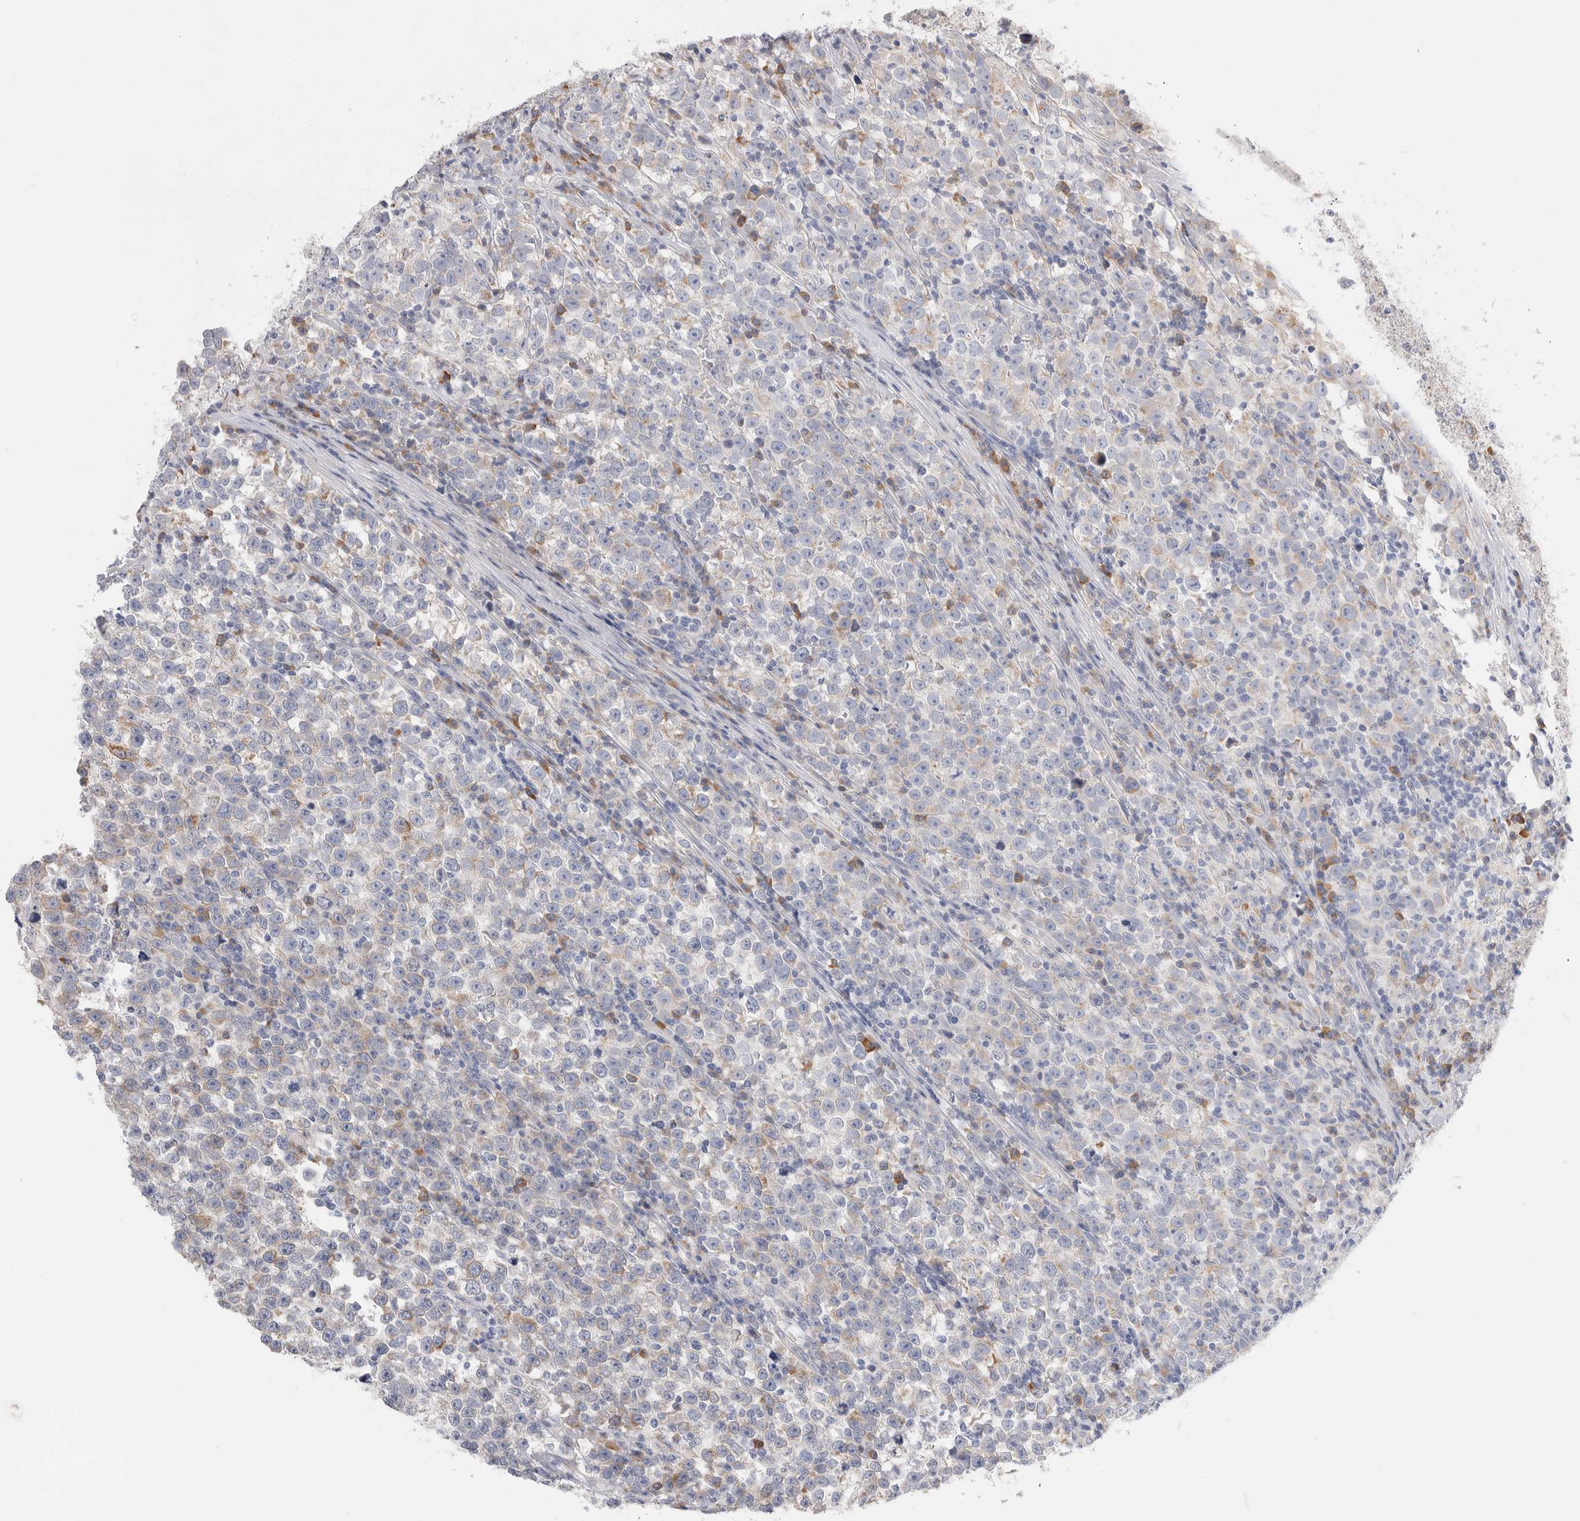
{"staining": {"intensity": "weak", "quantity": "<25%", "location": "cytoplasmic/membranous"}, "tissue": "testis cancer", "cell_type": "Tumor cells", "image_type": "cancer", "snomed": [{"axis": "morphology", "description": "Normal tissue, NOS"}, {"axis": "morphology", "description": "Seminoma, NOS"}, {"axis": "topography", "description": "Testis"}], "caption": "Human testis cancer stained for a protein using IHC shows no staining in tumor cells.", "gene": "CSK", "patient": {"sex": "male", "age": 43}}